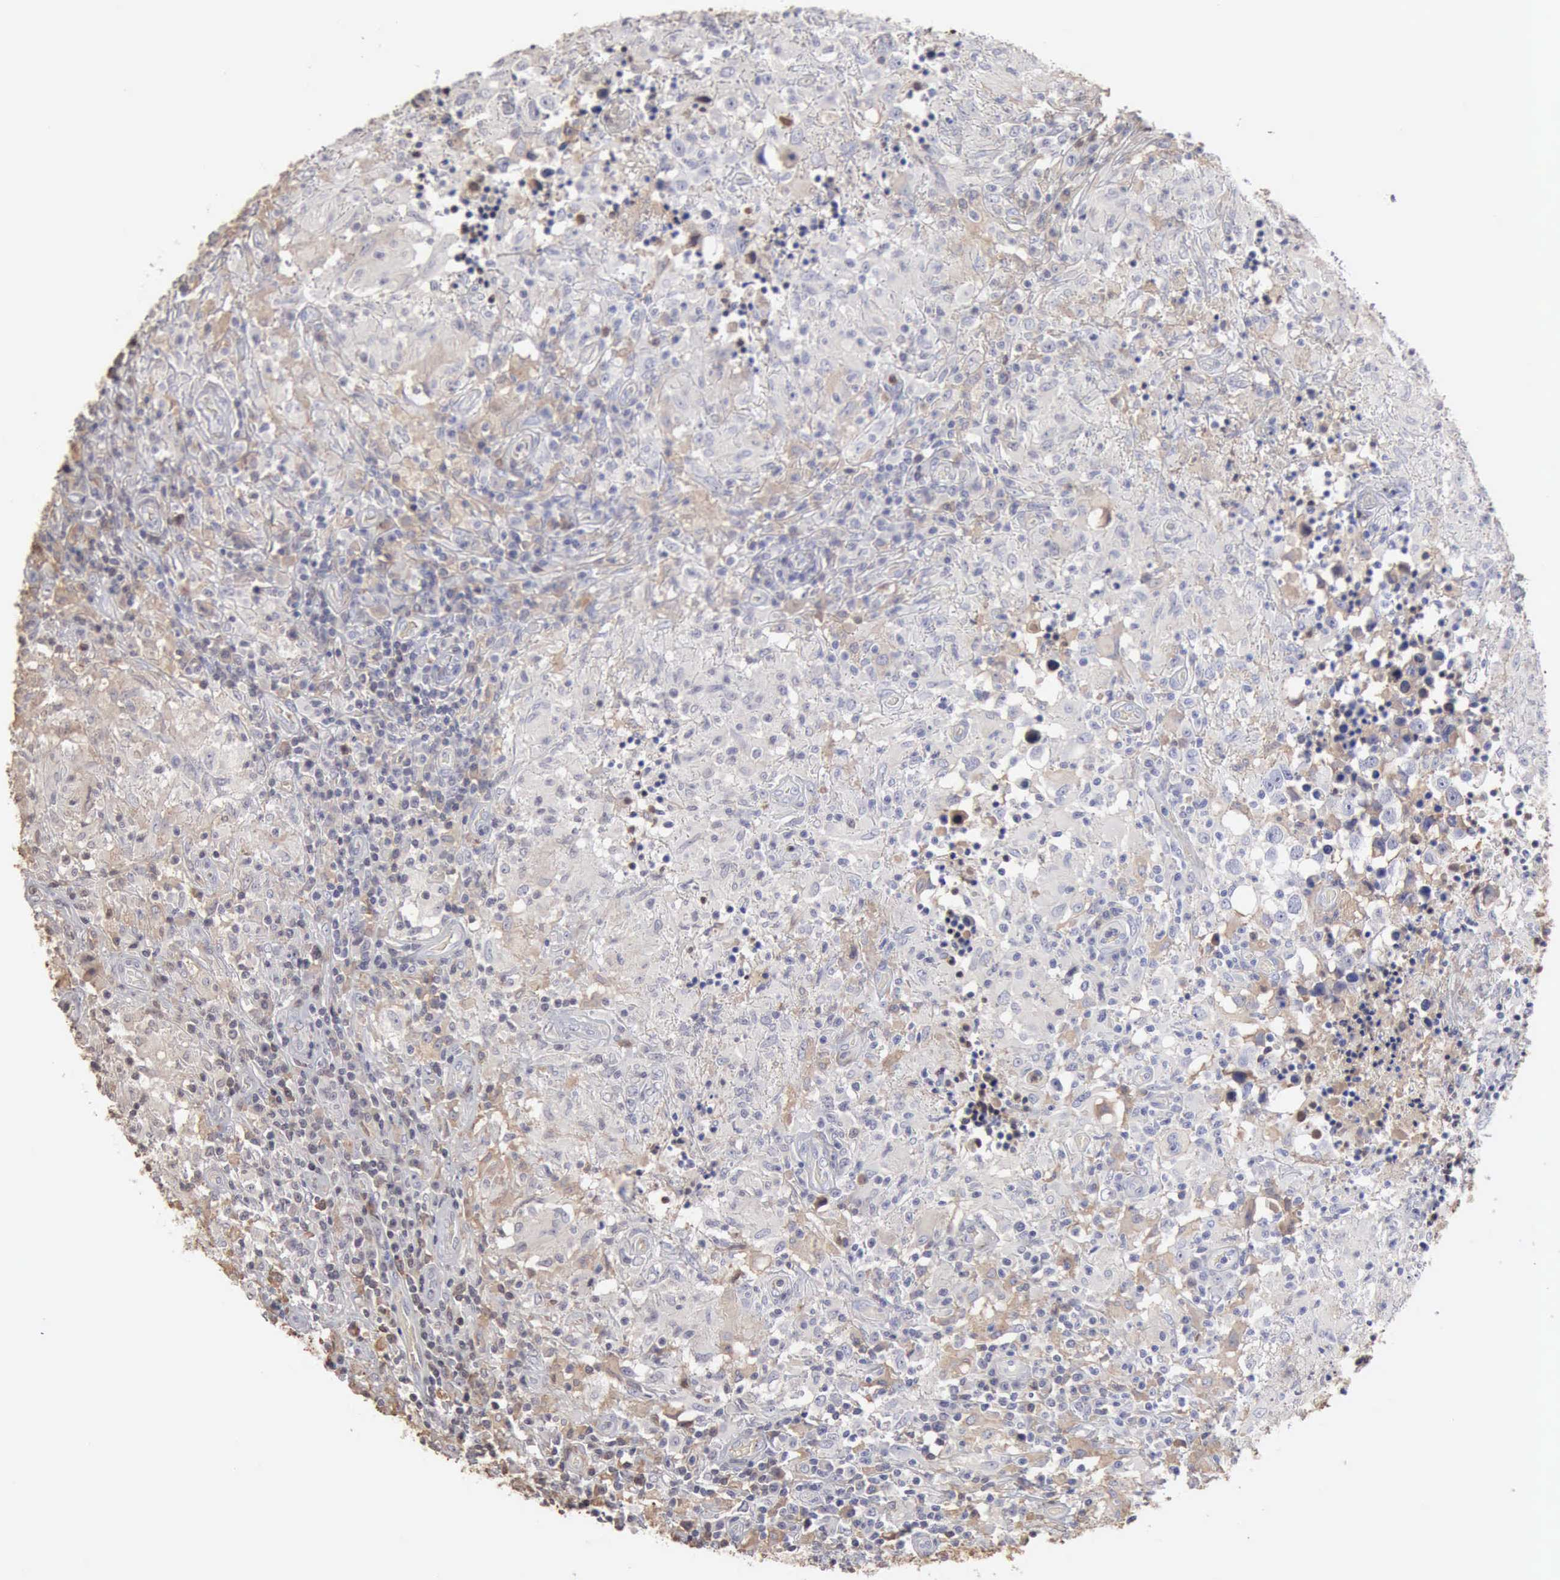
{"staining": {"intensity": "negative", "quantity": "none", "location": "none"}, "tissue": "testis cancer", "cell_type": "Tumor cells", "image_type": "cancer", "snomed": [{"axis": "morphology", "description": "Seminoma, NOS"}, {"axis": "topography", "description": "Testis"}], "caption": "This image is of testis cancer stained with immunohistochemistry to label a protein in brown with the nuclei are counter-stained blue. There is no positivity in tumor cells.", "gene": "SERPINA1", "patient": {"sex": "male", "age": 34}}